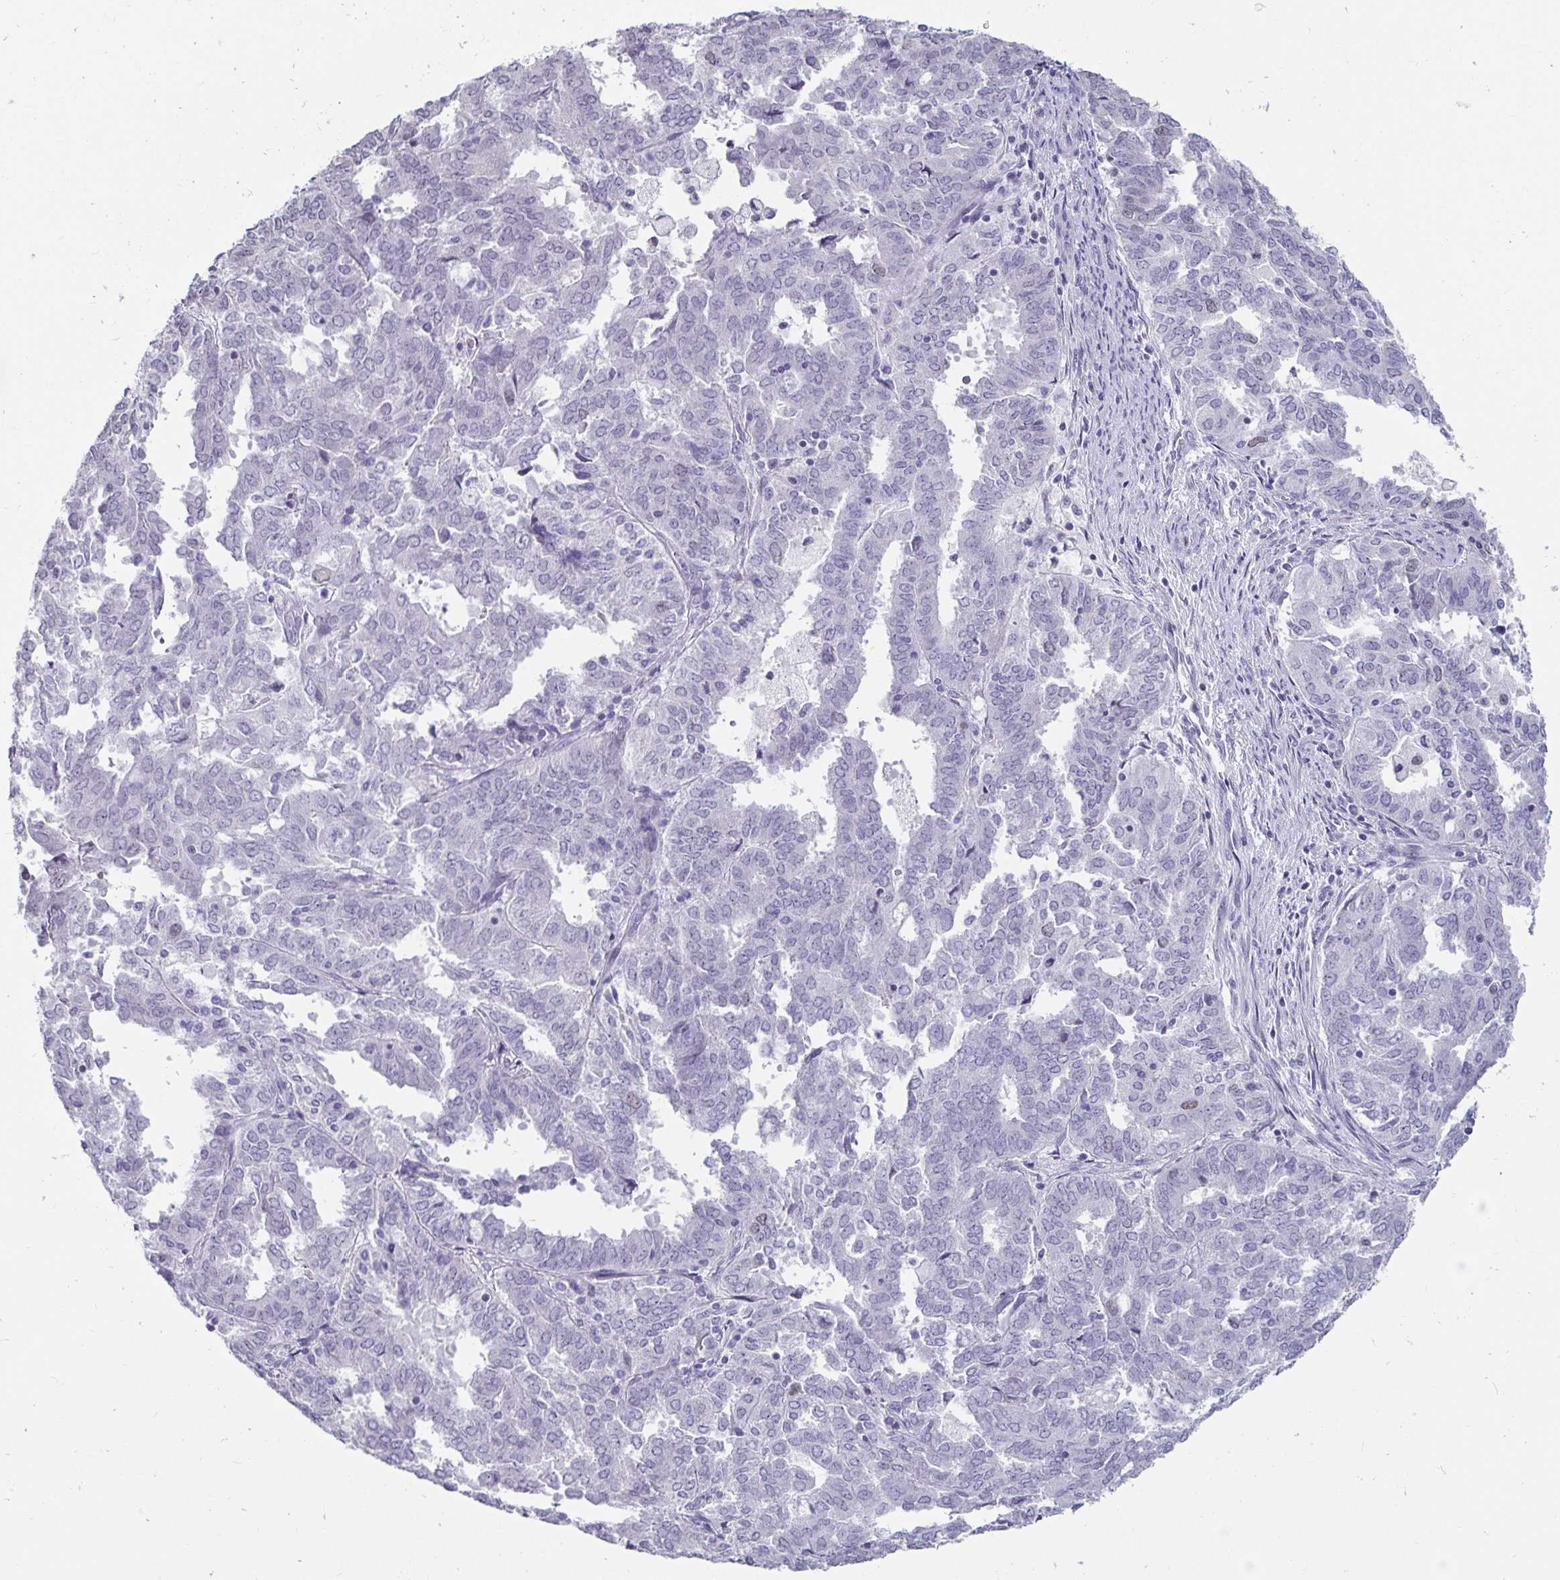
{"staining": {"intensity": "negative", "quantity": "none", "location": "none"}, "tissue": "endometrial cancer", "cell_type": "Tumor cells", "image_type": "cancer", "snomed": [{"axis": "morphology", "description": "Adenocarcinoma, NOS"}, {"axis": "topography", "description": "Endometrium"}], "caption": "This is an immunohistochemistry histopathology image of human endometrial cancer (adenocarcinoma). There is no expression in tumor cells.", "gene": "ANLN", "patient": {"sex": "female", "age": 72}}